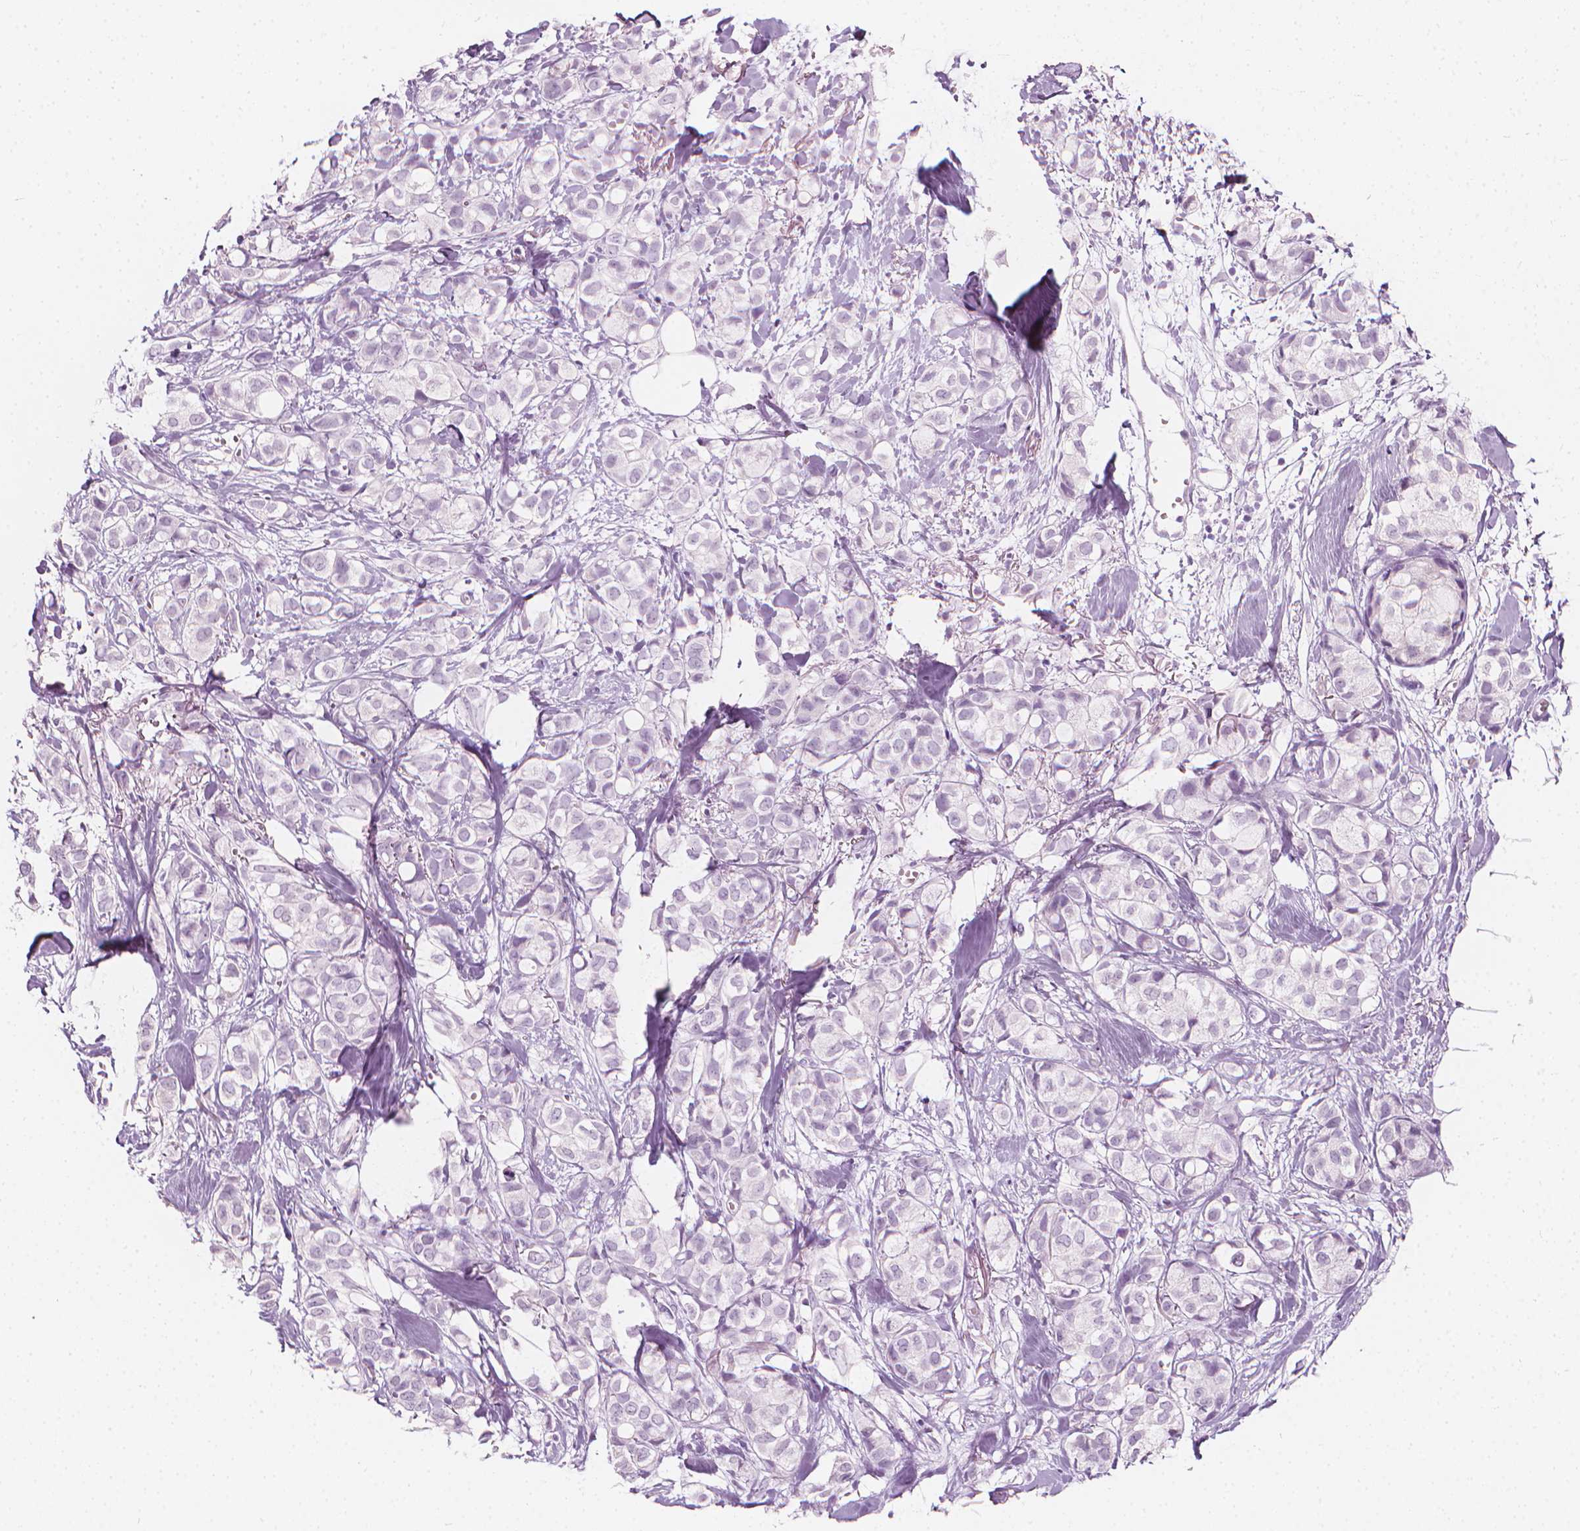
{"staining": {"intensity": "negative", "quantity": "none", "location": "none"}, "tissue": "breast cancer", "cell_type": "Tumor cells", "image_type": "cancer", "snomed": [{"axis": "morphology", "description": "Duct carcinoma"}, {"axis": "topography", "description": "Breast"}], "caption": "High power microscopy micrograph of an immunohistochemistry histopathology image of breast invasive ductal carcinoma, revealing no significant staining in tumor cells.", "gene": "SCG3", "patient": {"sex": "female", "age": 85}}